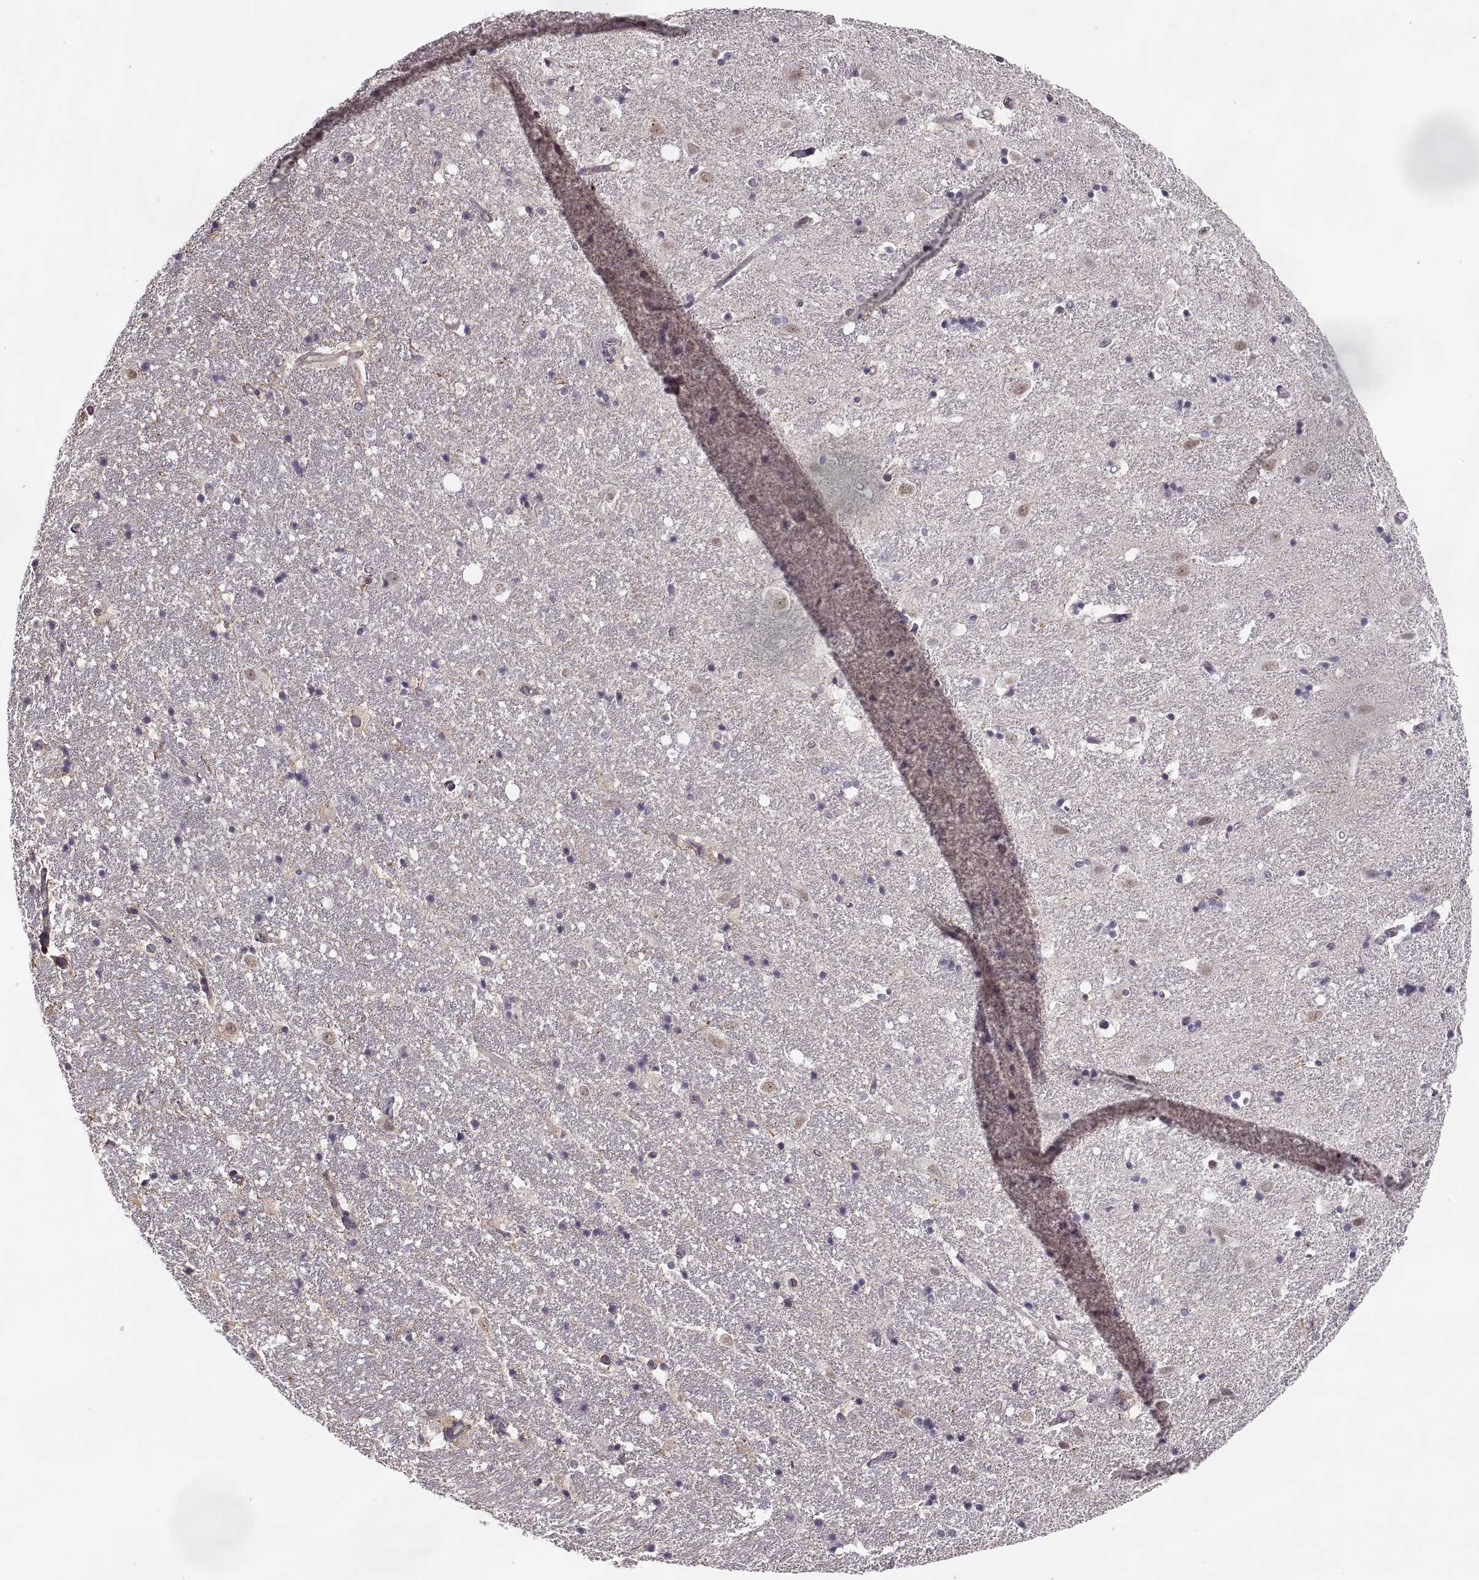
{"staining": {"intensity": "negative", "quantity": "none", "location": "none"}, "tissue": "hippocampus", "cell_type": "Glial cells", "image_type": "normal", "snomed": [{"axis": "morphology", "description": "Normal tissue, NOS"}, {"axis": "topography", "description": "Hippocampus"}], "caption": "Immunohistochemistry histopathology image of unremarkable hippocampus: human hippocampus stained with DAB (3,3'-diaminobenzidine) reveals no significant protein positivity in glial cells.", "gene": "LUZP2", "patient": {"sex": "male", "age": 49}}